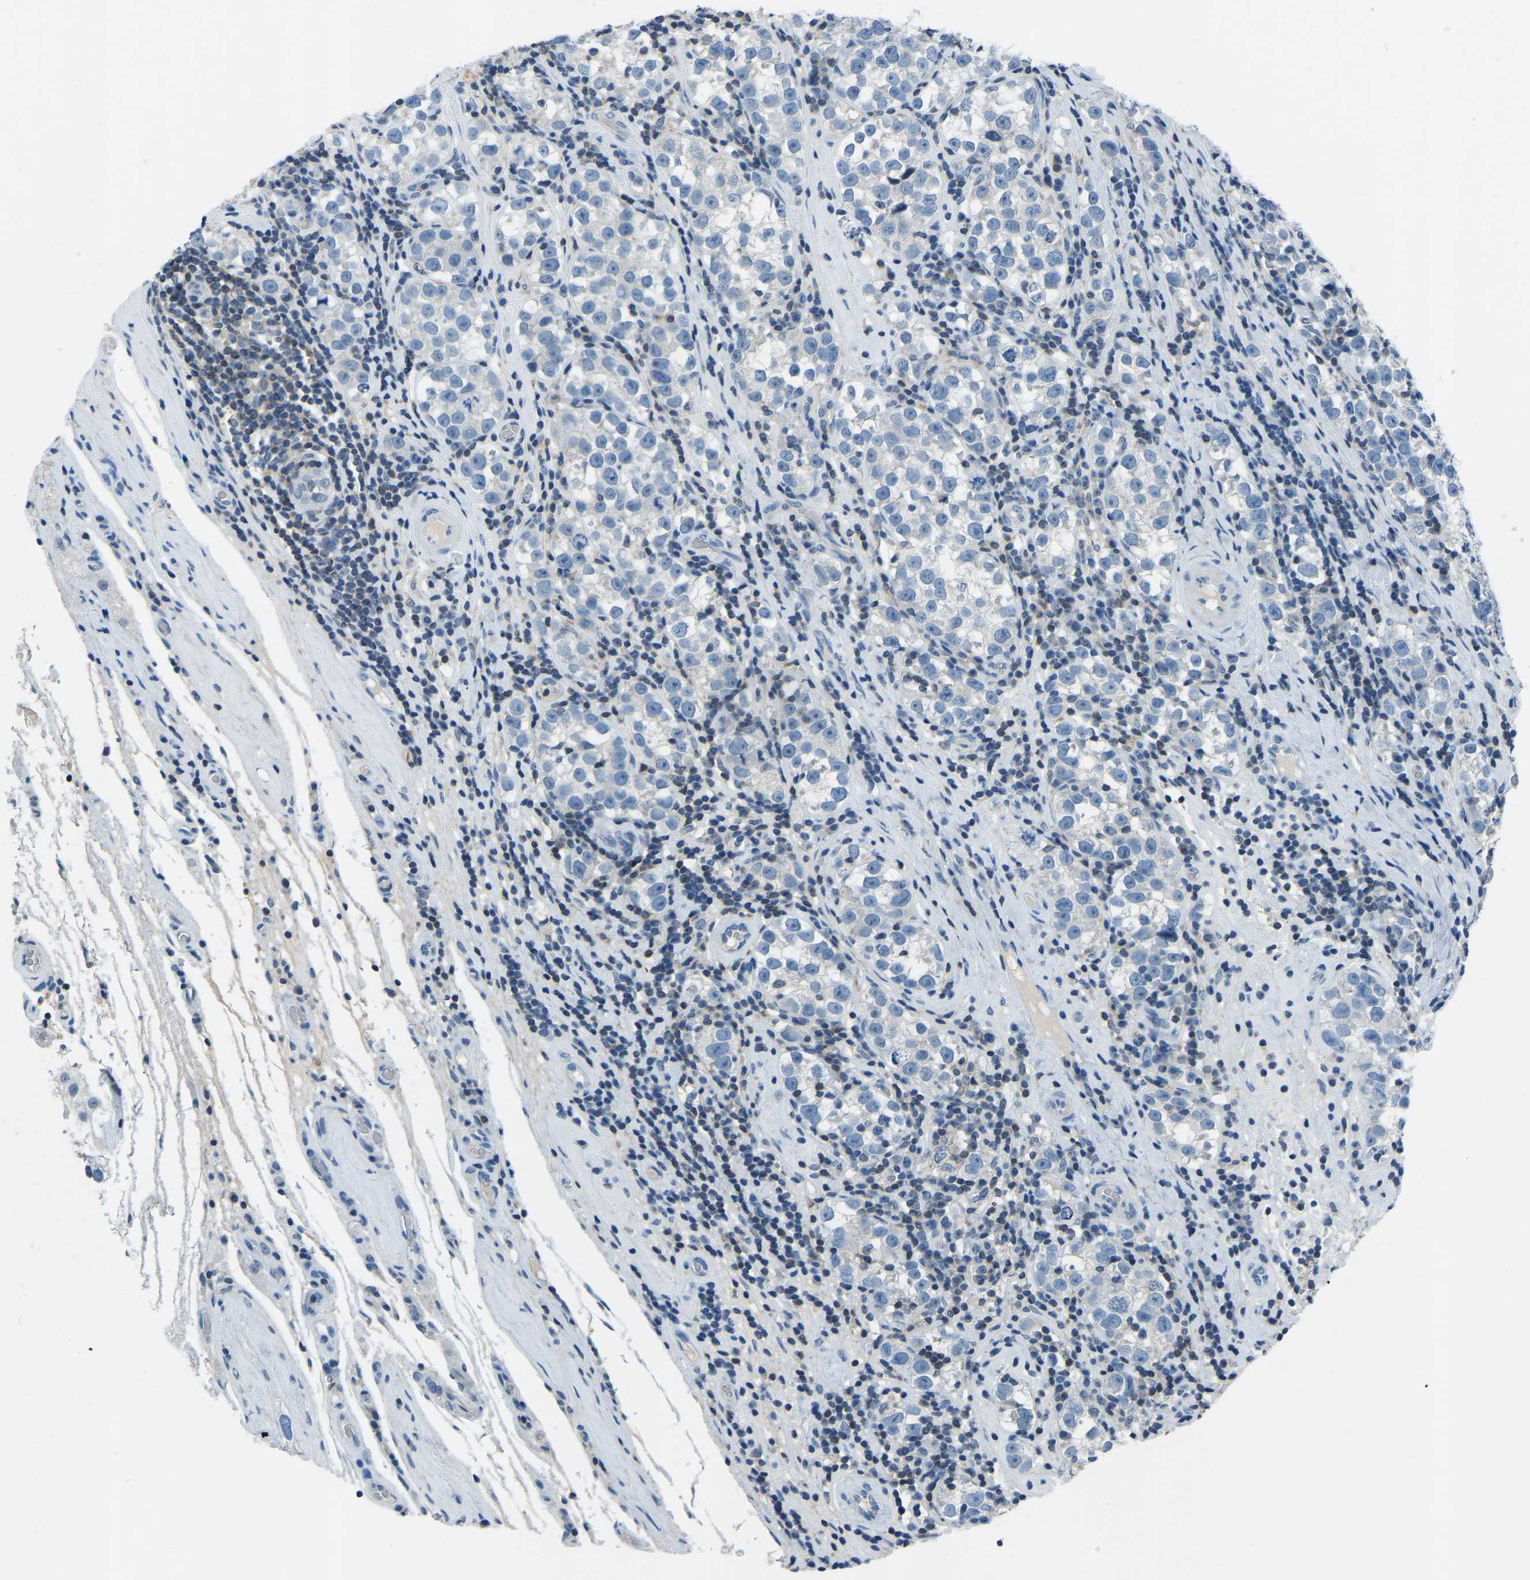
{"staining": {"intensity": "negative", "quantity": "none", "location": "none"}, "tissue": "testis cancer", "cell_type": "Tumor cells", "image_type": "cancer", "snomed": [{"axis": "morphology", "description": "Normal tissue, NOS"}, {"axis": "morphology", "description": "Seminoma, NOS"}, {"axis": "topography", "description": "Testis"}], "caption": "A high-resolution histopathology image shows immunohistochemistry staining of seminoma (testis), which displays no significant expression in tumor cells.", "gene": "XIRP1", "patient": {"sex": "male", "age": 43}}